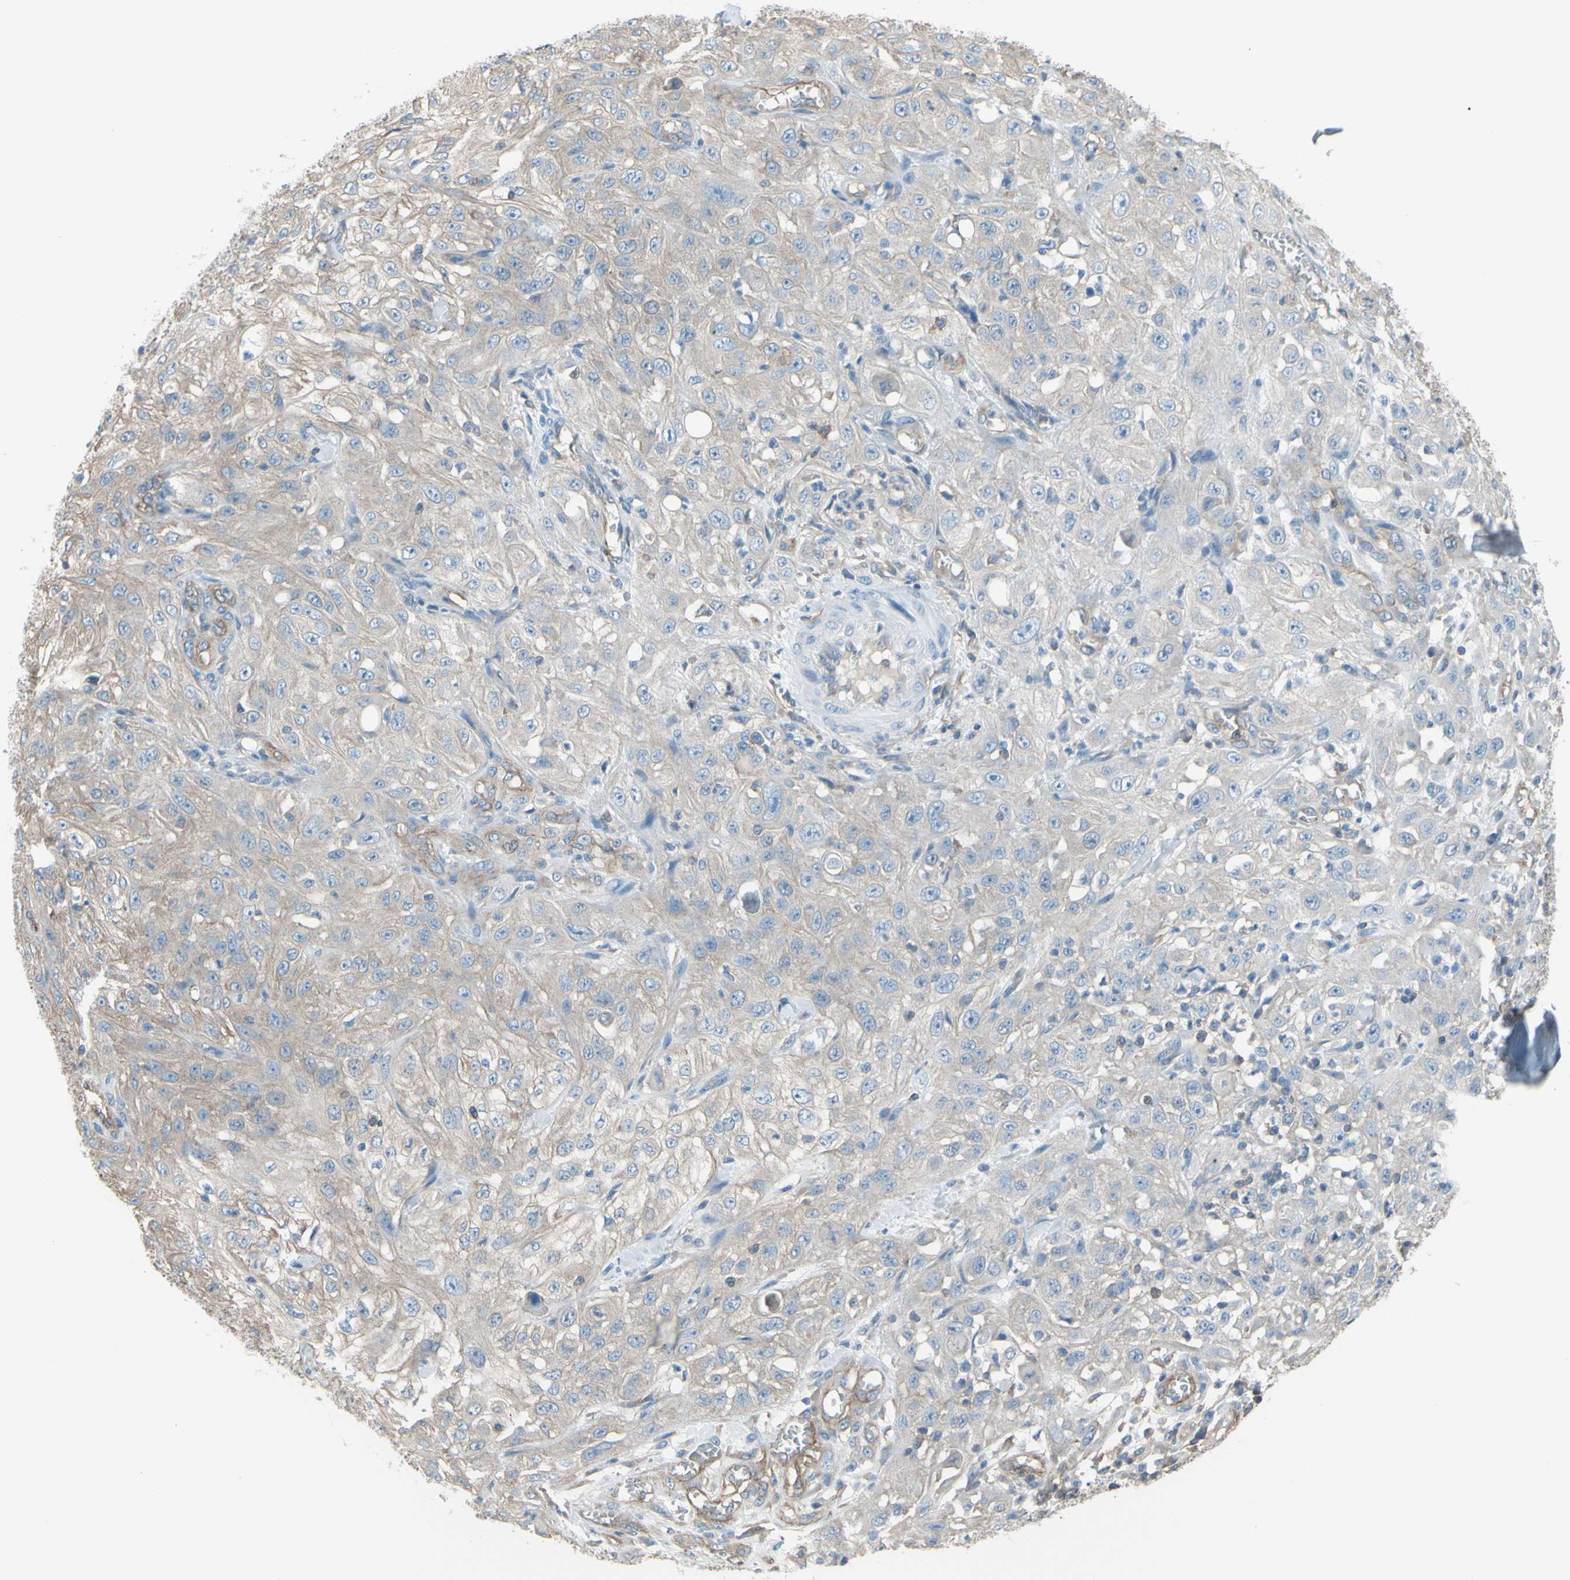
{"staining": {"intensity": "negative", "quantity": "none", "location": "none"}, "tissue": "skin cancer", "cell_type": "Tumor cells", "image_type": "cancer", "snomed": [{"axis": "morphology", "description": "Squamous cell carcinoma, NOS"}, {"axis": "morphology", "description": "Squamous cell carcinoma, metastatic, NOS"}, {"axis": "topography", "description": "Skin"}, {"axis": "topography", "description": "Lymph node"}], "caption": "DAB immunohistochemical staining of skin cancer demonstrates no significant staining in tumor cells.", "gene": "ADD1", "patient": {"sex": "male", "age": 75}}